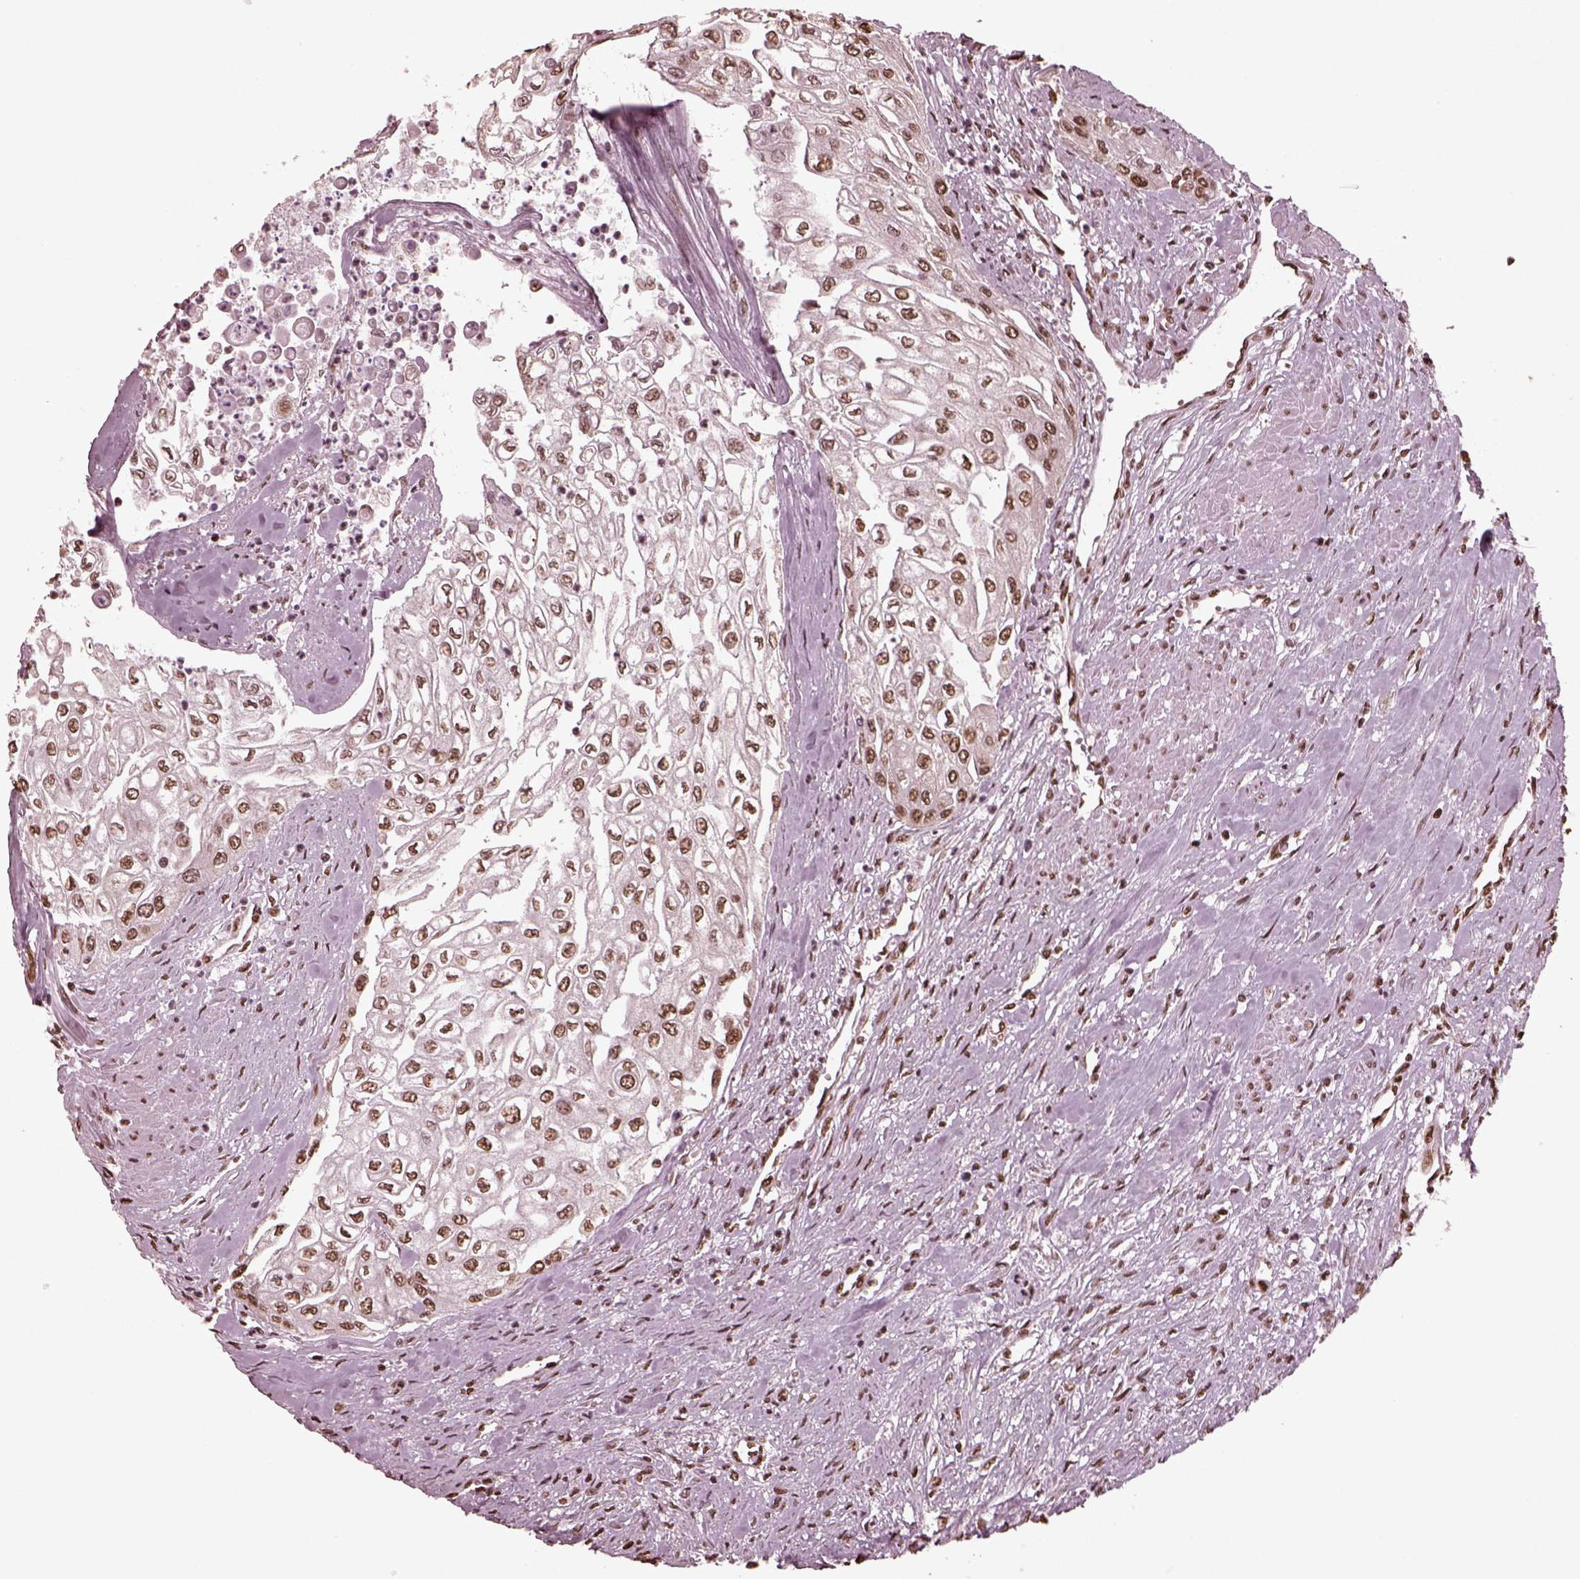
{"staining": {"intensity": "moderate", "quantity": ">75%", "location": "nuclear"}, "tissue": "urothelial cancer", "cell_type": "Tumor cells", "image_type": "cancer", "snomed": [{"axis": "morphology", "description": "Urothelial carcinoma, High grade"}, {"axis": "topography", "description": "Urinary bladder"}], "caption": "High-grade urothelial carcinoma stained for a protein shows moderate nuclear positivity in tumor cells.", "gene": "NSD1", "patient": {"sex": "male", "age": 62}}